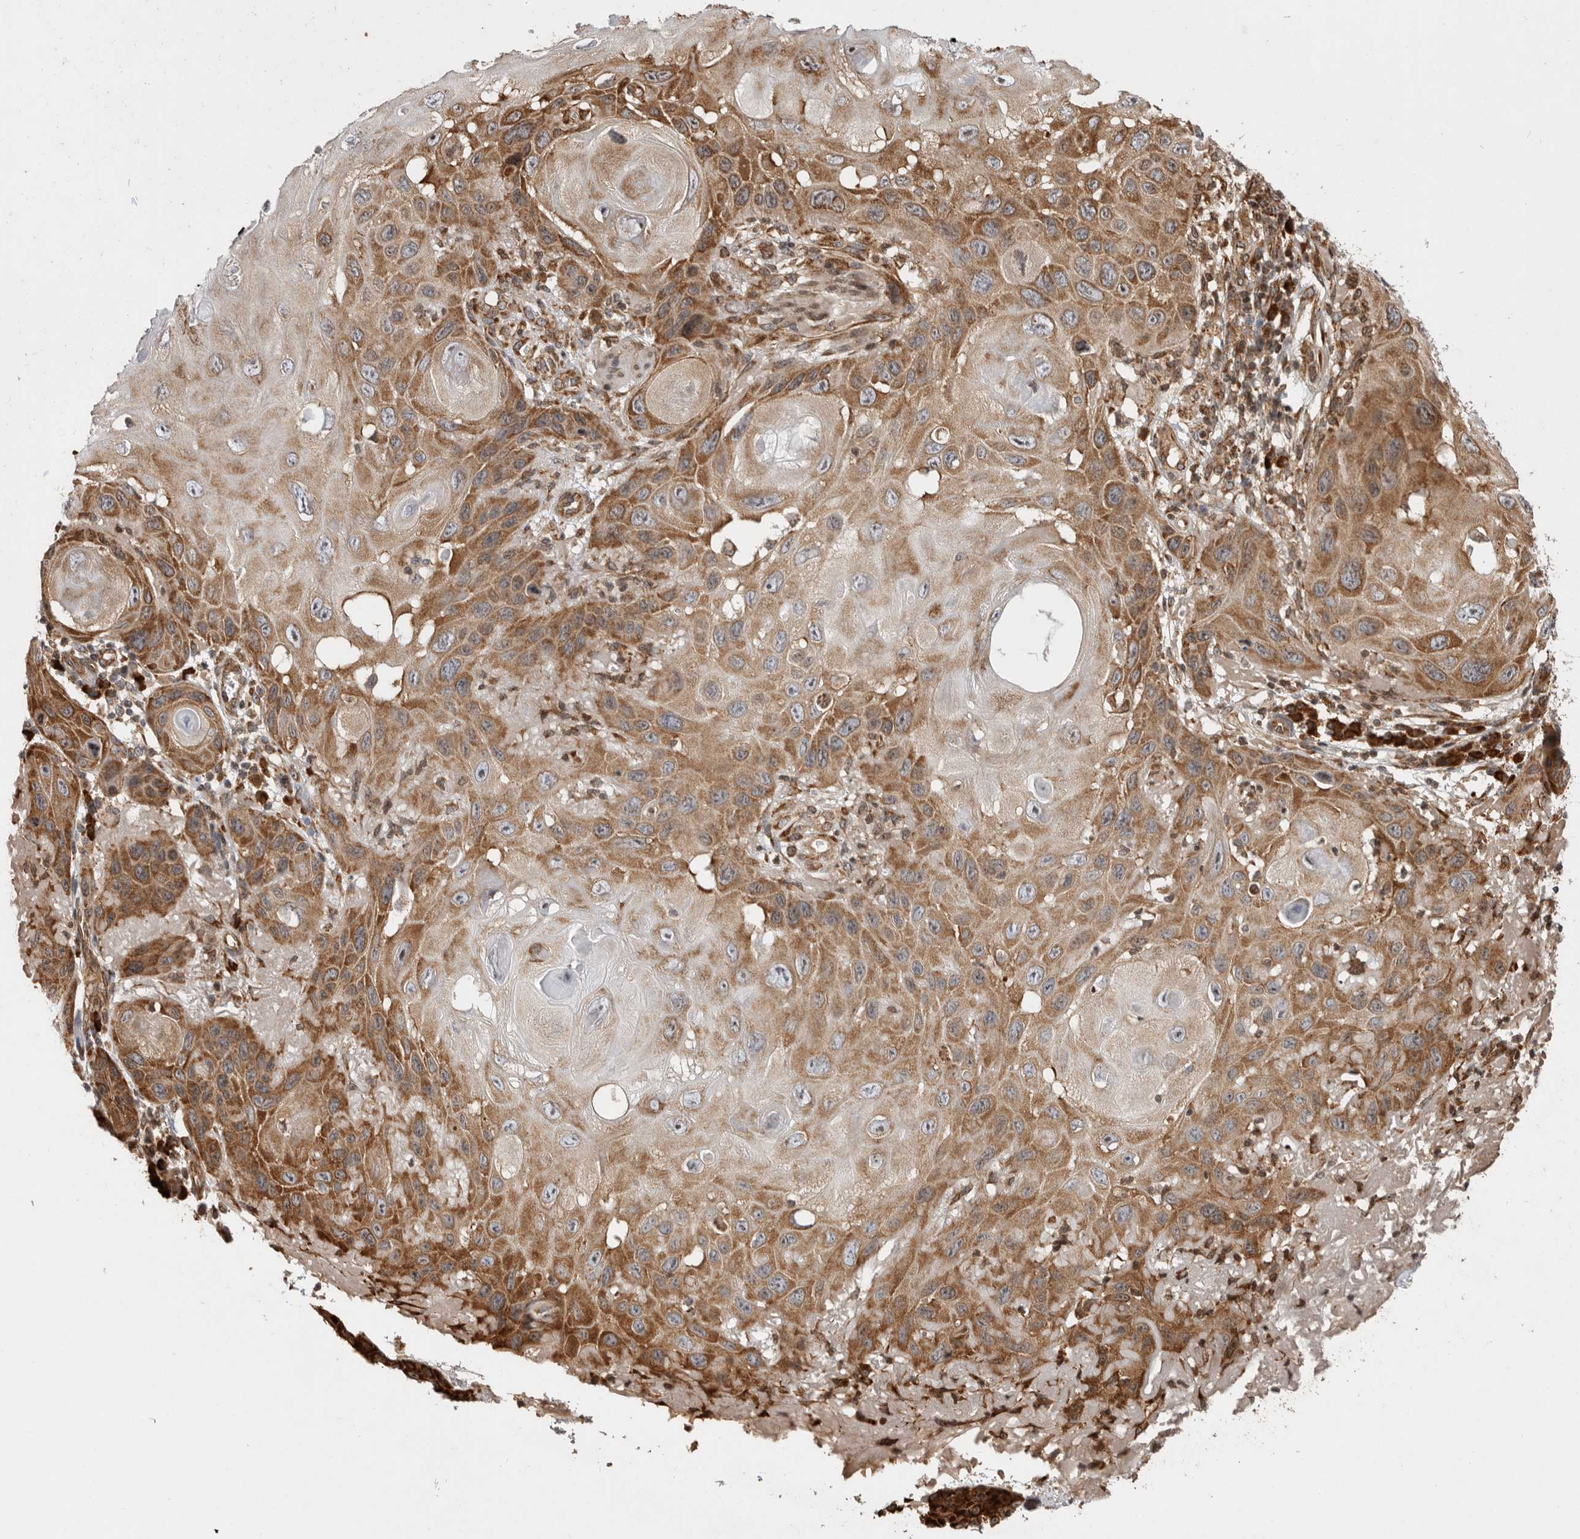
{"staining": {"intensity": "moderate", "quantity": ">75%", "location": "cytoplasmic/membranous"}, "tissue": "skin cancer", "cell_type": "Tumor cells", "image_type": "cancer", "snomed": [{"axis": "morphology", "description": "Normal tissue, NOS"}, {"axis": "morphology", "description": "Squamous cell carcinoma, NOS"}, {"axis": "topography", "description": "Skin"}], "caption": "Human skin cancer (squamous cell carcinoma) stained for a protein (brown) shows moderate cytoplasmic/membranous positive staining in about >75% of tumor cells.", "gene": "FZD3", "patient": {"sex": "female", "age": 96}}